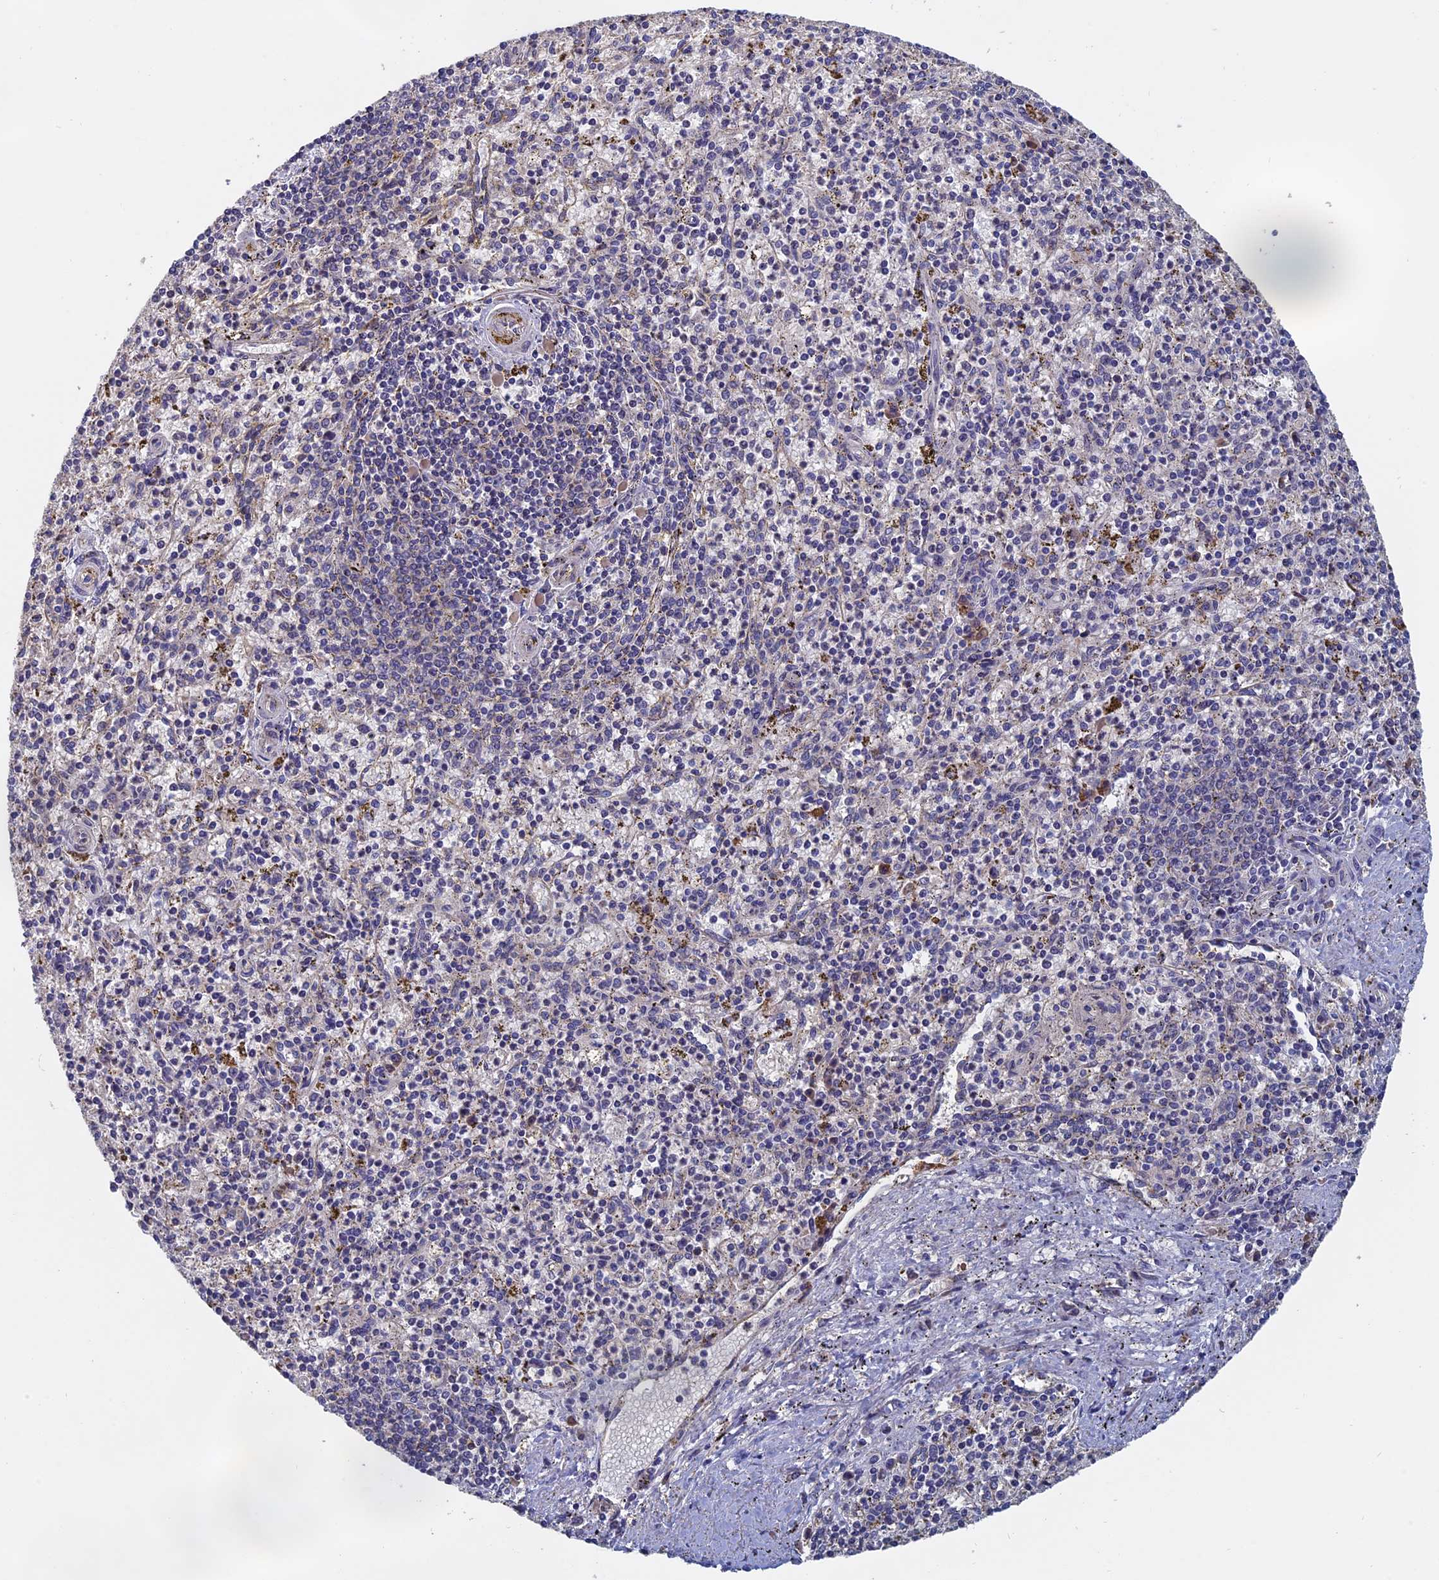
{"staining": {"intensity": "negative", "quantity": "none", "location": "none"}, "tissue": "spleen", "cell_type": "Cells in red pulp", "image_type": "normal", "snomed": [{"axis": "morphology", "description": "Normal tissue, NOS"}, {"axis": "topography", "description": "Spleen"}], "caption": "DAB immunohistochemical staining of unremarkable spleen exhibits no significant expression in cells in red pulp. Nuclei are stained in blue.", "gene": "SLC33A1", "patient": {"sex": "male", "age": 72}}